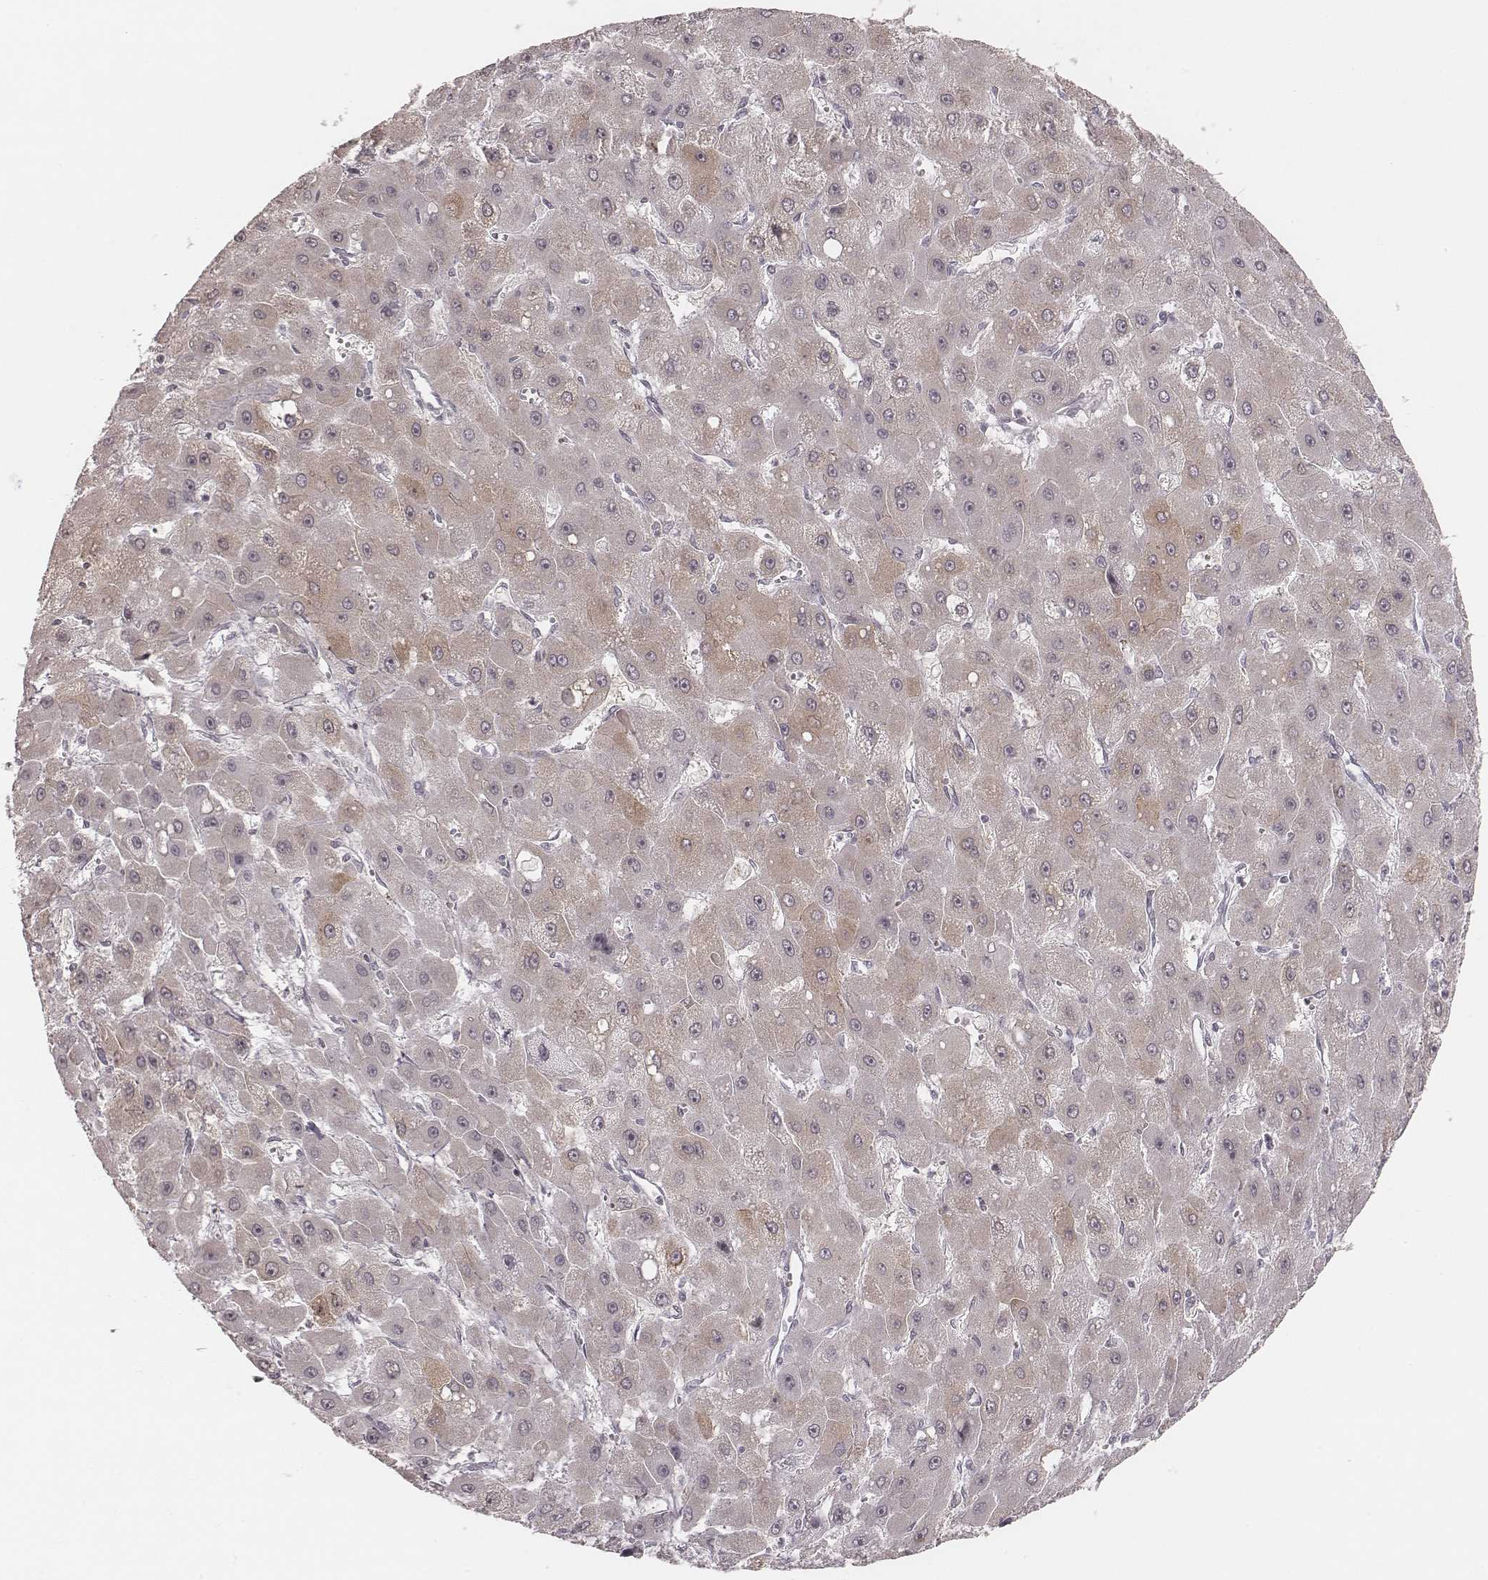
{"staining": {"intensity": "weak", "quantity": "<25%", "location": "cytoplasmic/membranous"}, "tissue": "liver cancer", "cell_type": "Tumor cells", "image_type": "cancer", "snomed": [{"axis": "morphology", "description": "Carcinoma, Hepatocellular, NOS"}, {"axis": "topography", "description": "Liver"}], "caption": "IHC of human liver cancer shows no positivity in tumor cells. (Immunohistochemistry, brightfield microscopy, high magnification).", "gene": "ACACB", "patient": {"sex": "female", "age": 25}}